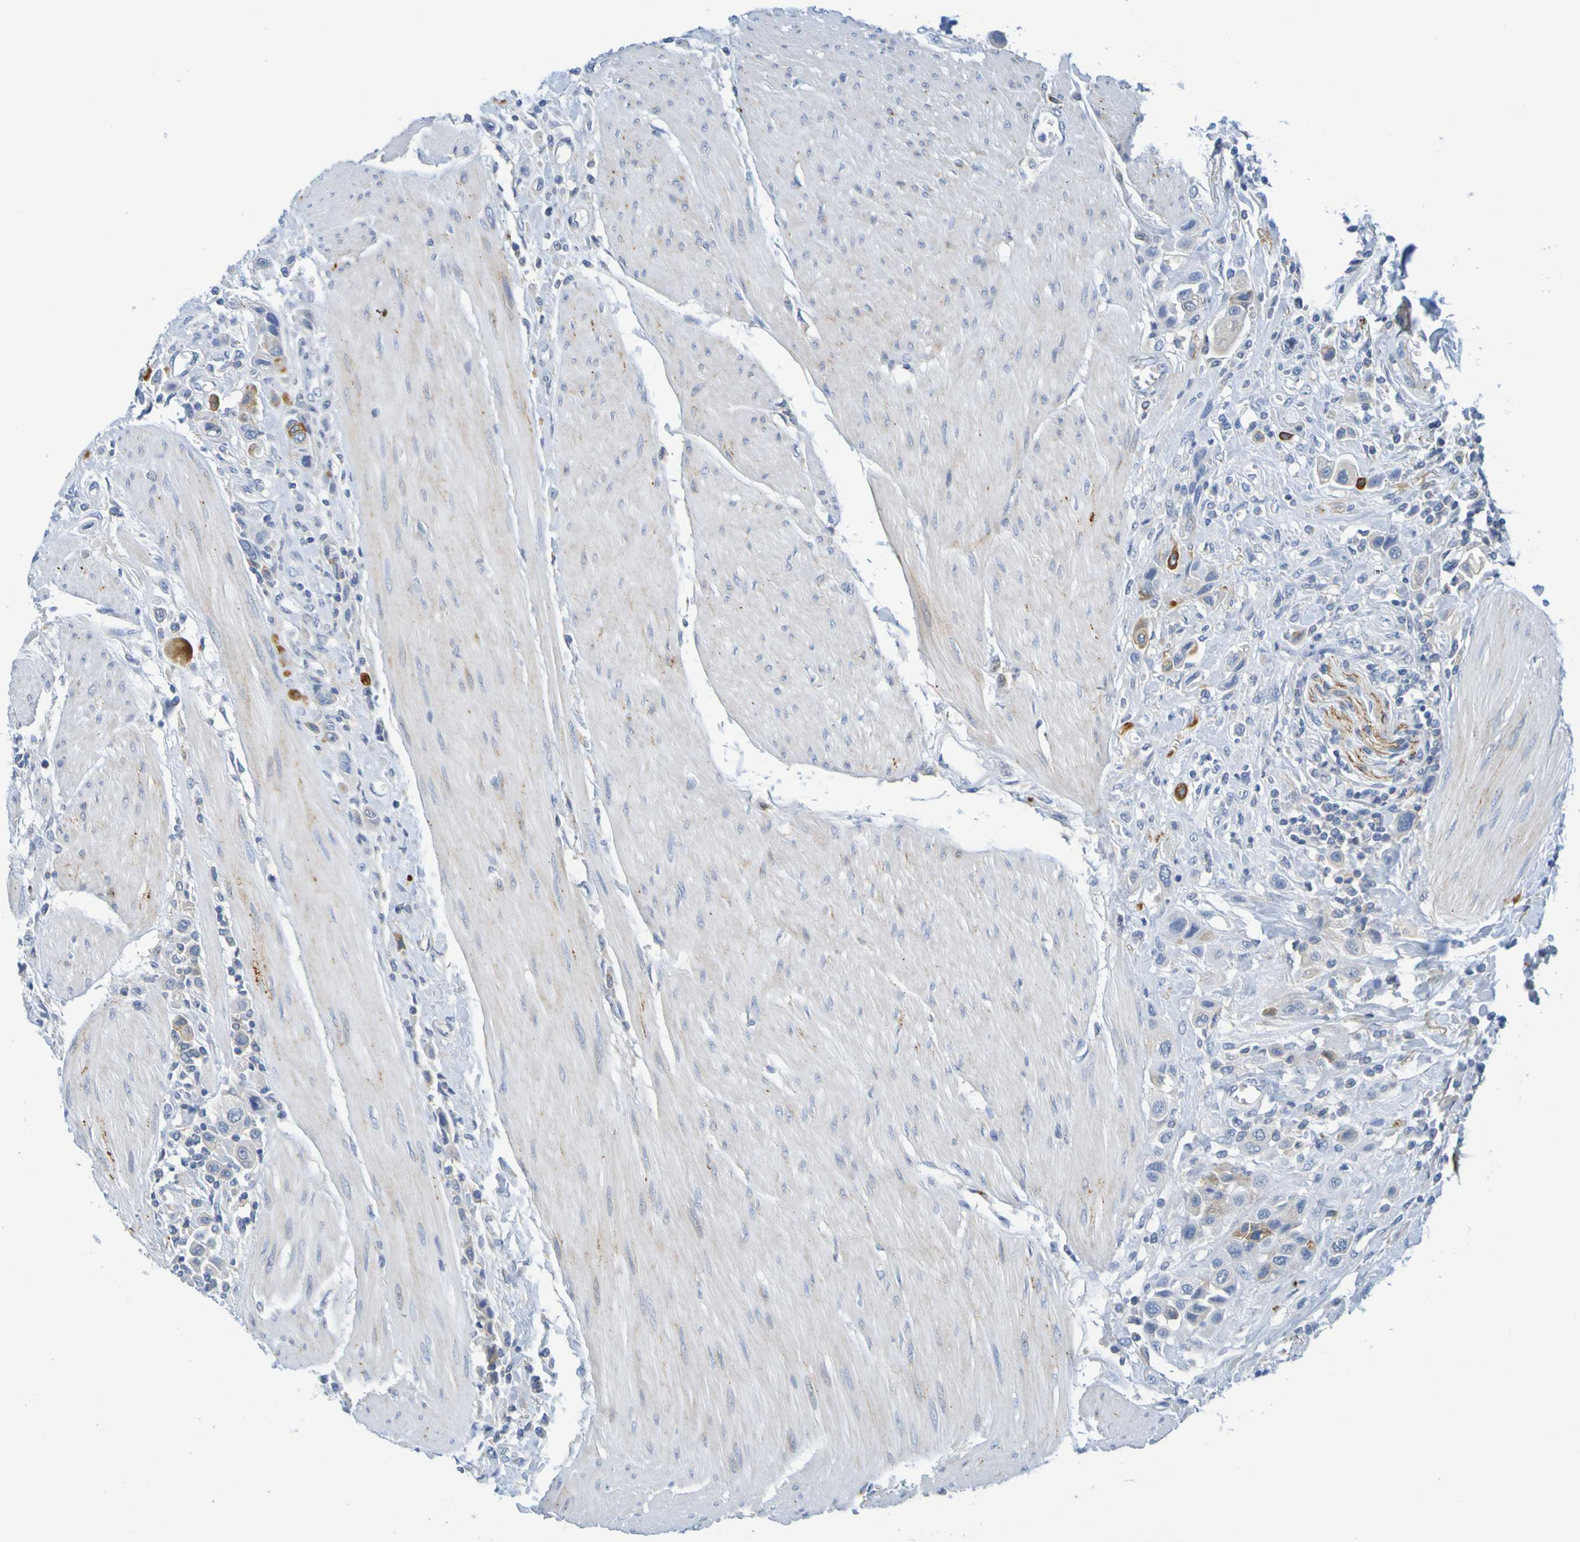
{"staining": {"intensity": "moderate", "quantity": "<25%", "location": "cytoplasmic/membranous"}, "tissue": "urothelial cancer", "cell_type": "Tumor cells", "image_type": "cancer", "snomed": [{"axis": "morphology", "description": "Urothelial carcinoma, High grade"}, {"axis": "topography", "description": "Urinary bladder"}], "caption": "This micrograph shows immunohistochemistry (IHC) staining of human urothelial carcinoma (high-grade), with low moderate cytoplasmic/membranous staining in approximately <25% of tumor cells.", "gene": "IL10", "patient": {"sex": "male", "age": 50}}